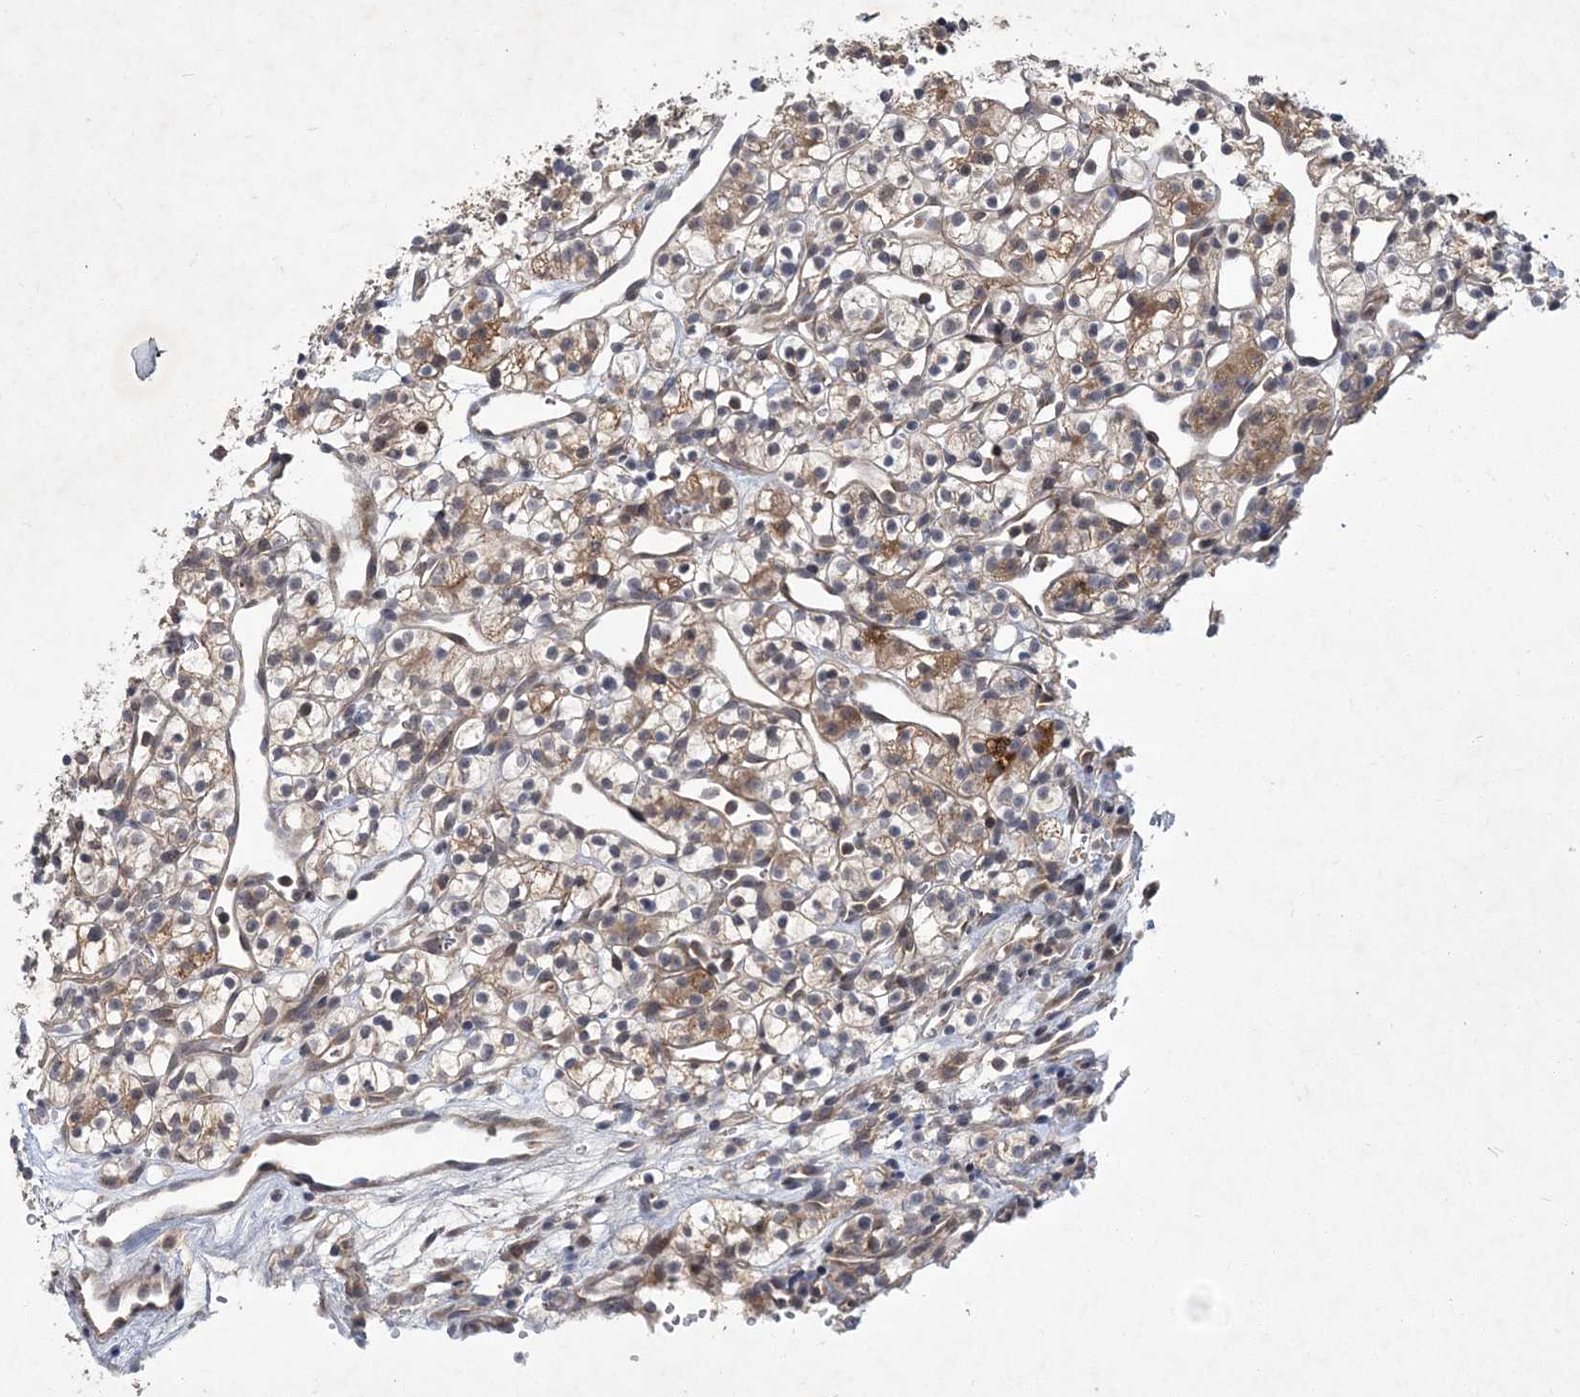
{"staining": {"intensity": "weak", "quantity": ">75%", "location": "cytoplasmic/membranous"}, "tissue": "renal cancer", "cell_type": "Tumor cells", "image_type": "cancer", "snomed": [{"axis": "morphology", "description": "Adenocarcinoma, NOS"}, {"axis": "topography", "description": "Kidney"}], "caption": "A histopathology image of renal adenocarcinoma stained for a protein demonstrates weak cytoplasmic/membranous brown staining in tumor cells.", "gene": "RNF25", "patient": {"sex": "female", "age": 57}}